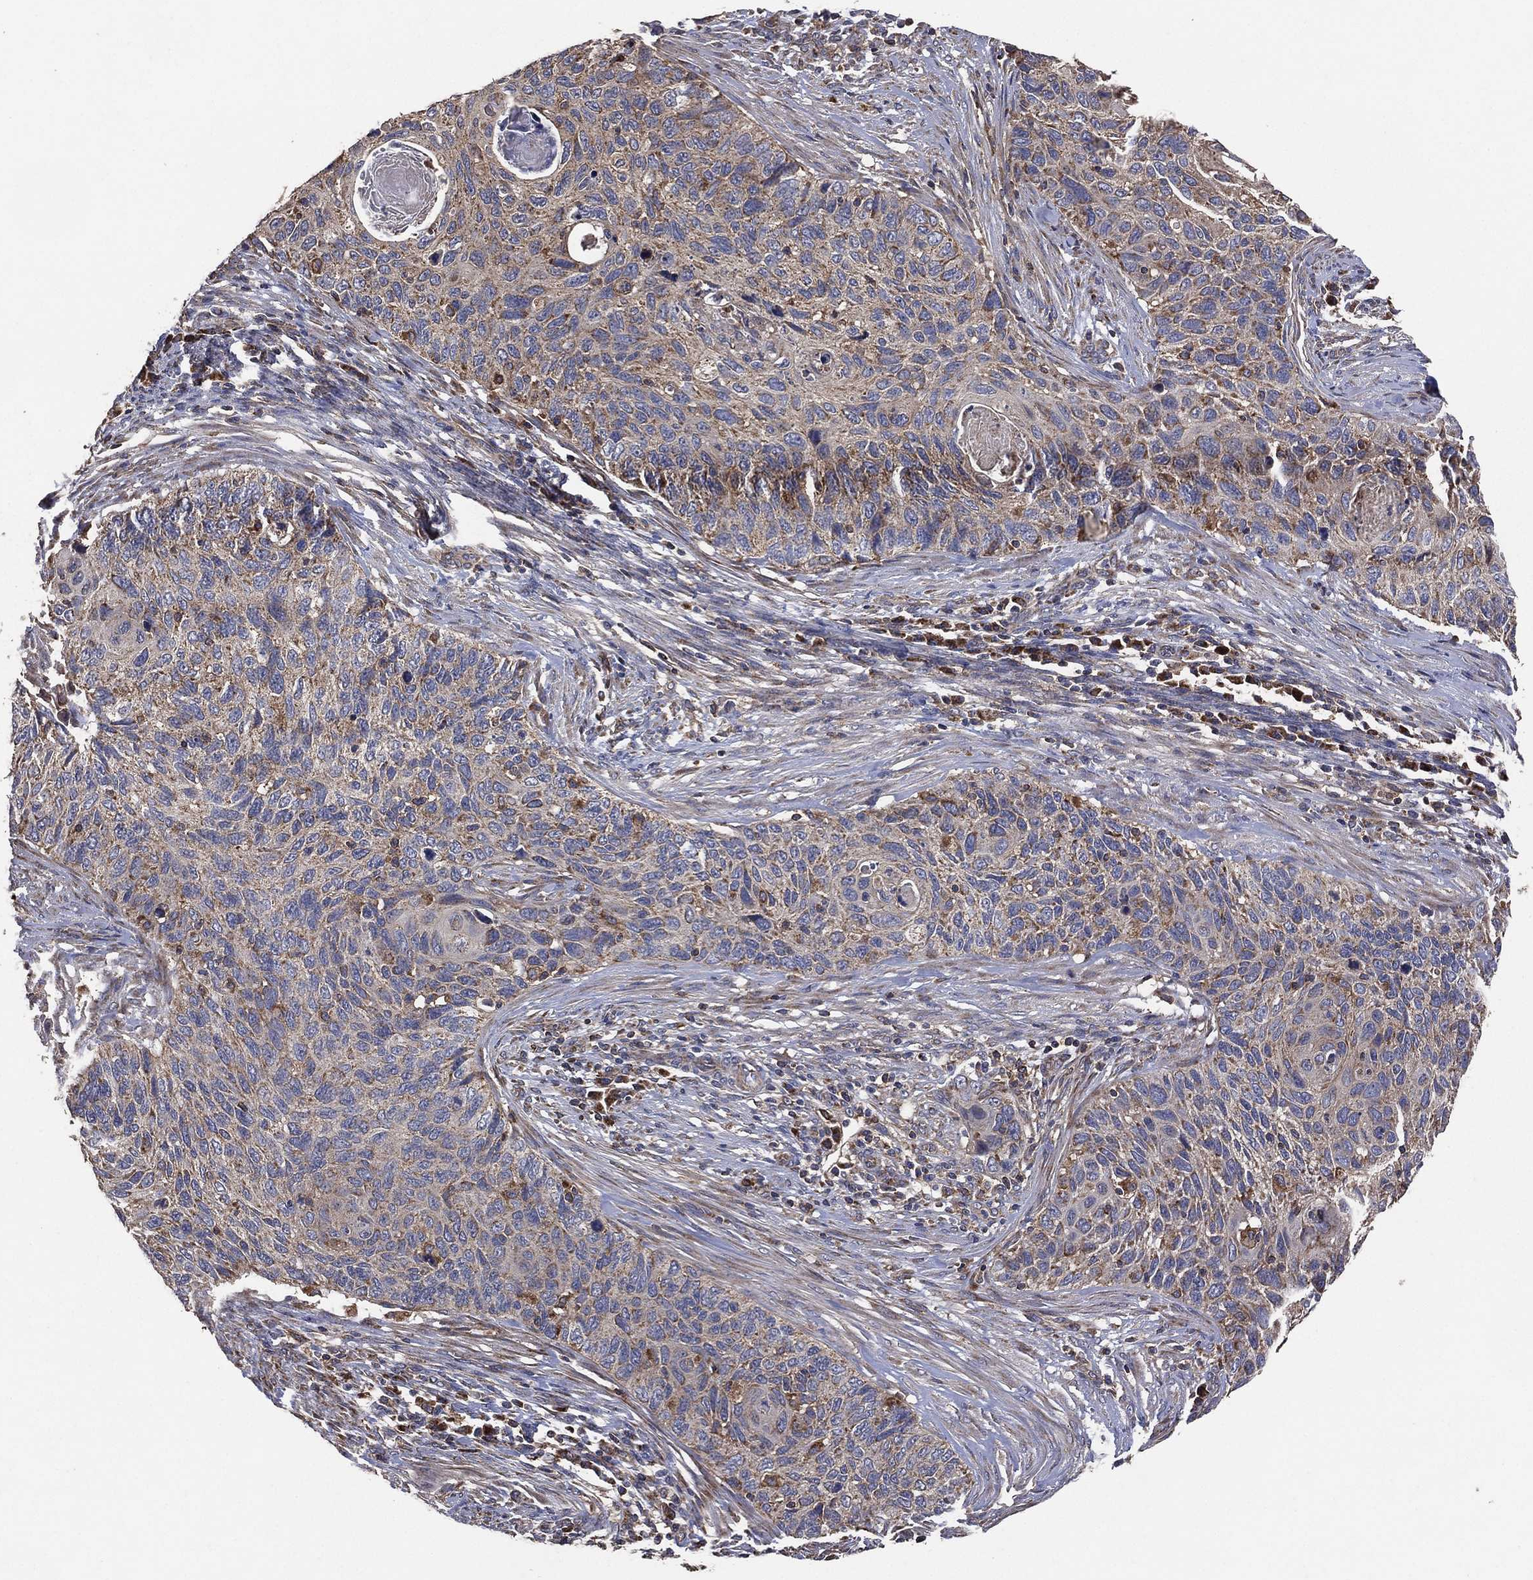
{"staining": {"intensity": "moderate", "quantity": "<25%", "location": "cytoplasmic/membranous"}, "tissue": "cervical cancer", "cell_type": "Tumor cells", "image_type": "cancer", "snomed": [{"axis": "morphology", "description": "Squamous cell carcinoma, NOS"}, {"axis": "topography", "description": "Cervix"}], "caption": "This histopathology image exhibits immunohistochemistry (IHC) staining of cervical cancer (squamous cell carcinoma), with low moderate cytoplasmic/membranous staining in about <25% of tumor cells.", "gene": "LIMD1", "patient": {"sex": "female", "age": 70}}